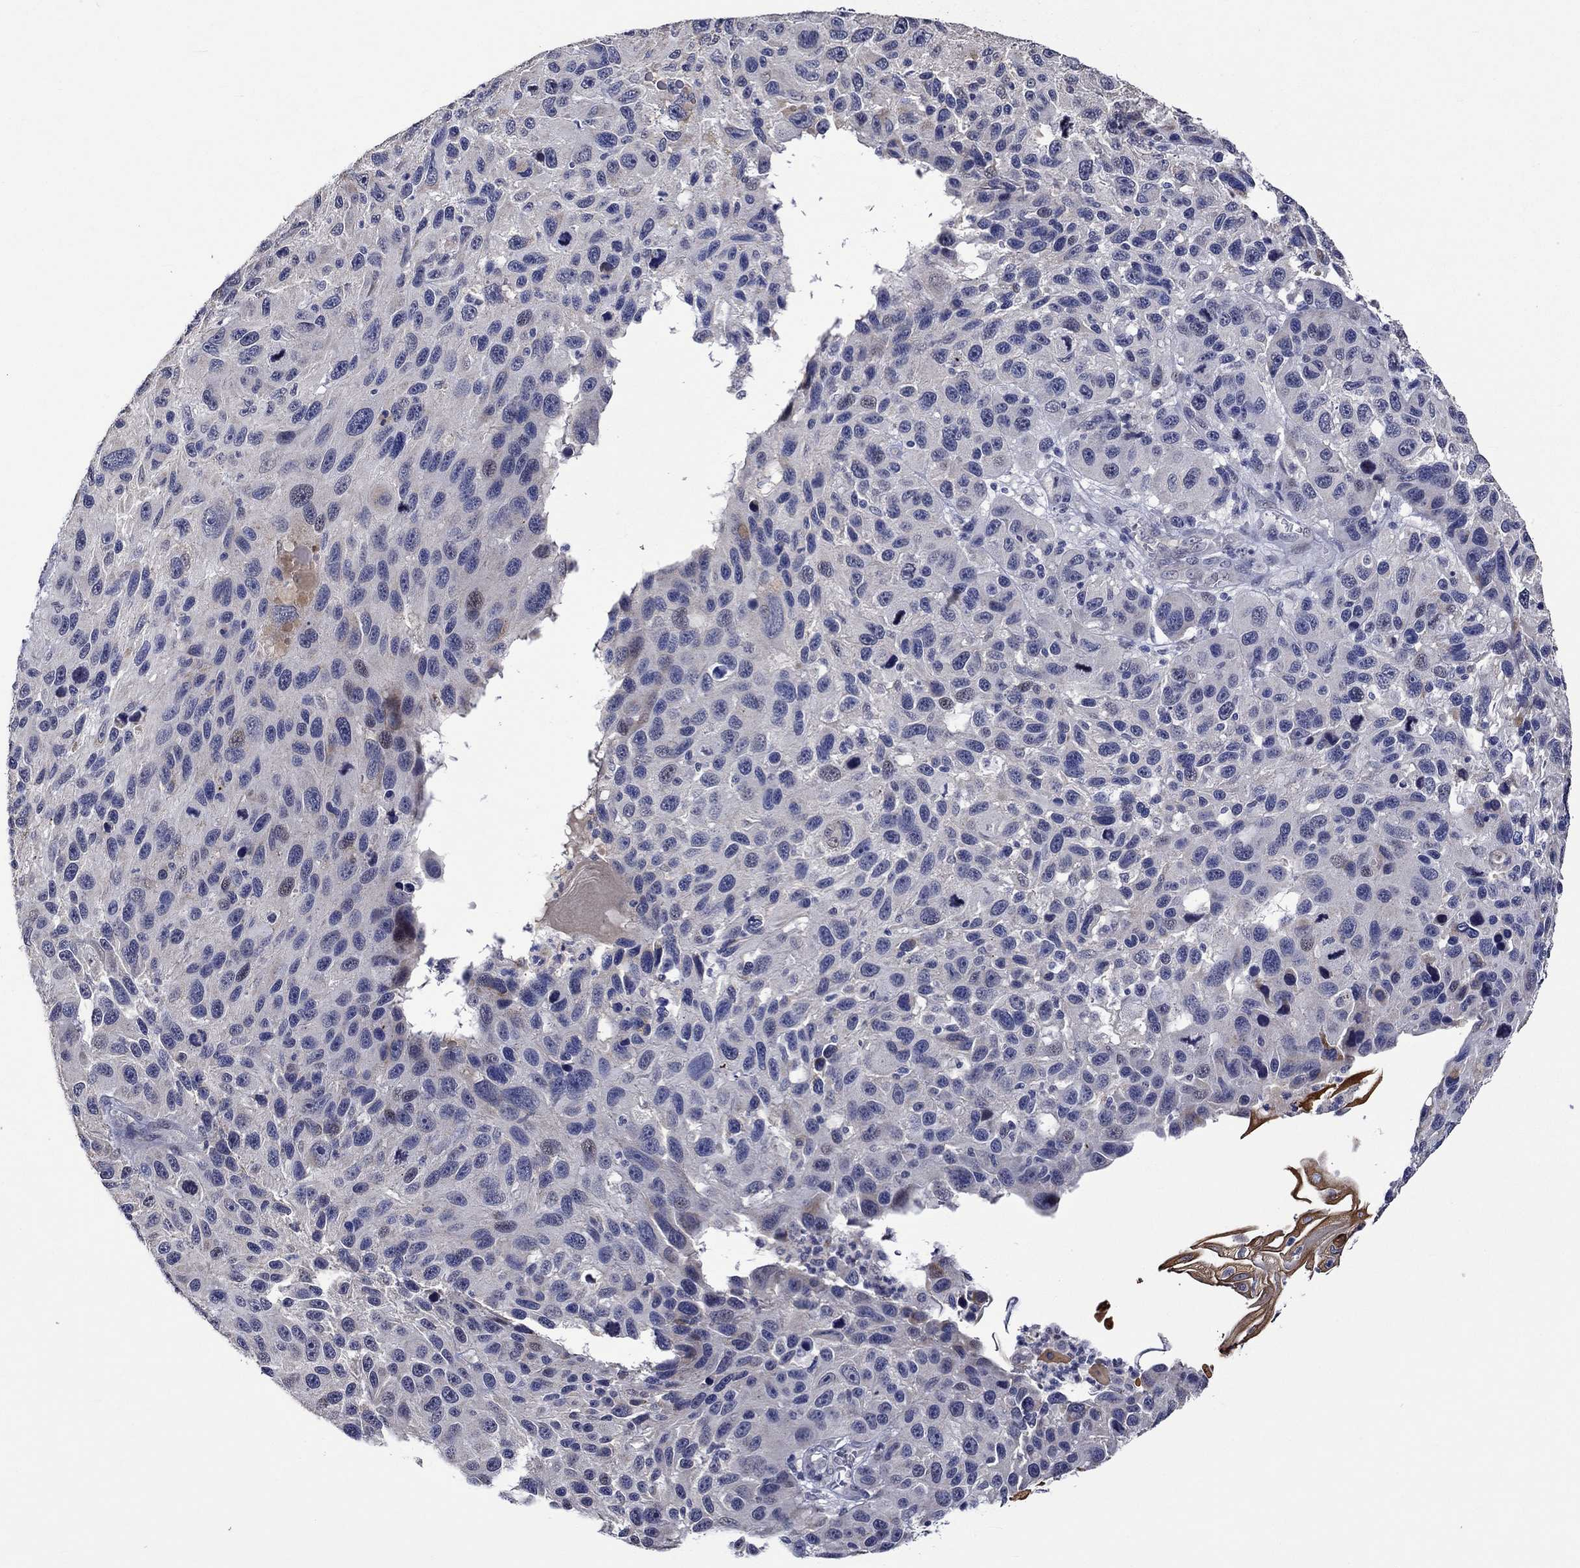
{"staining": {"intensity": "negative", "quantity": "none", "location": "none"}, "tissue": "melanoma", "cell_type": "Tumor cells", "image_type": "cancer", "snomed": [{"axis": "morphology", "description": "Malignant melanoma, NOS"}, {"axis": "topography", "description": "Skin"}], "caption": "This is an immunohistochemistry (IHC) histopathology image of human melanoma. There is no positivity in tumor cells.", "gene": "DDX3Y", "patient": {"sex": "male", "age": 53}}